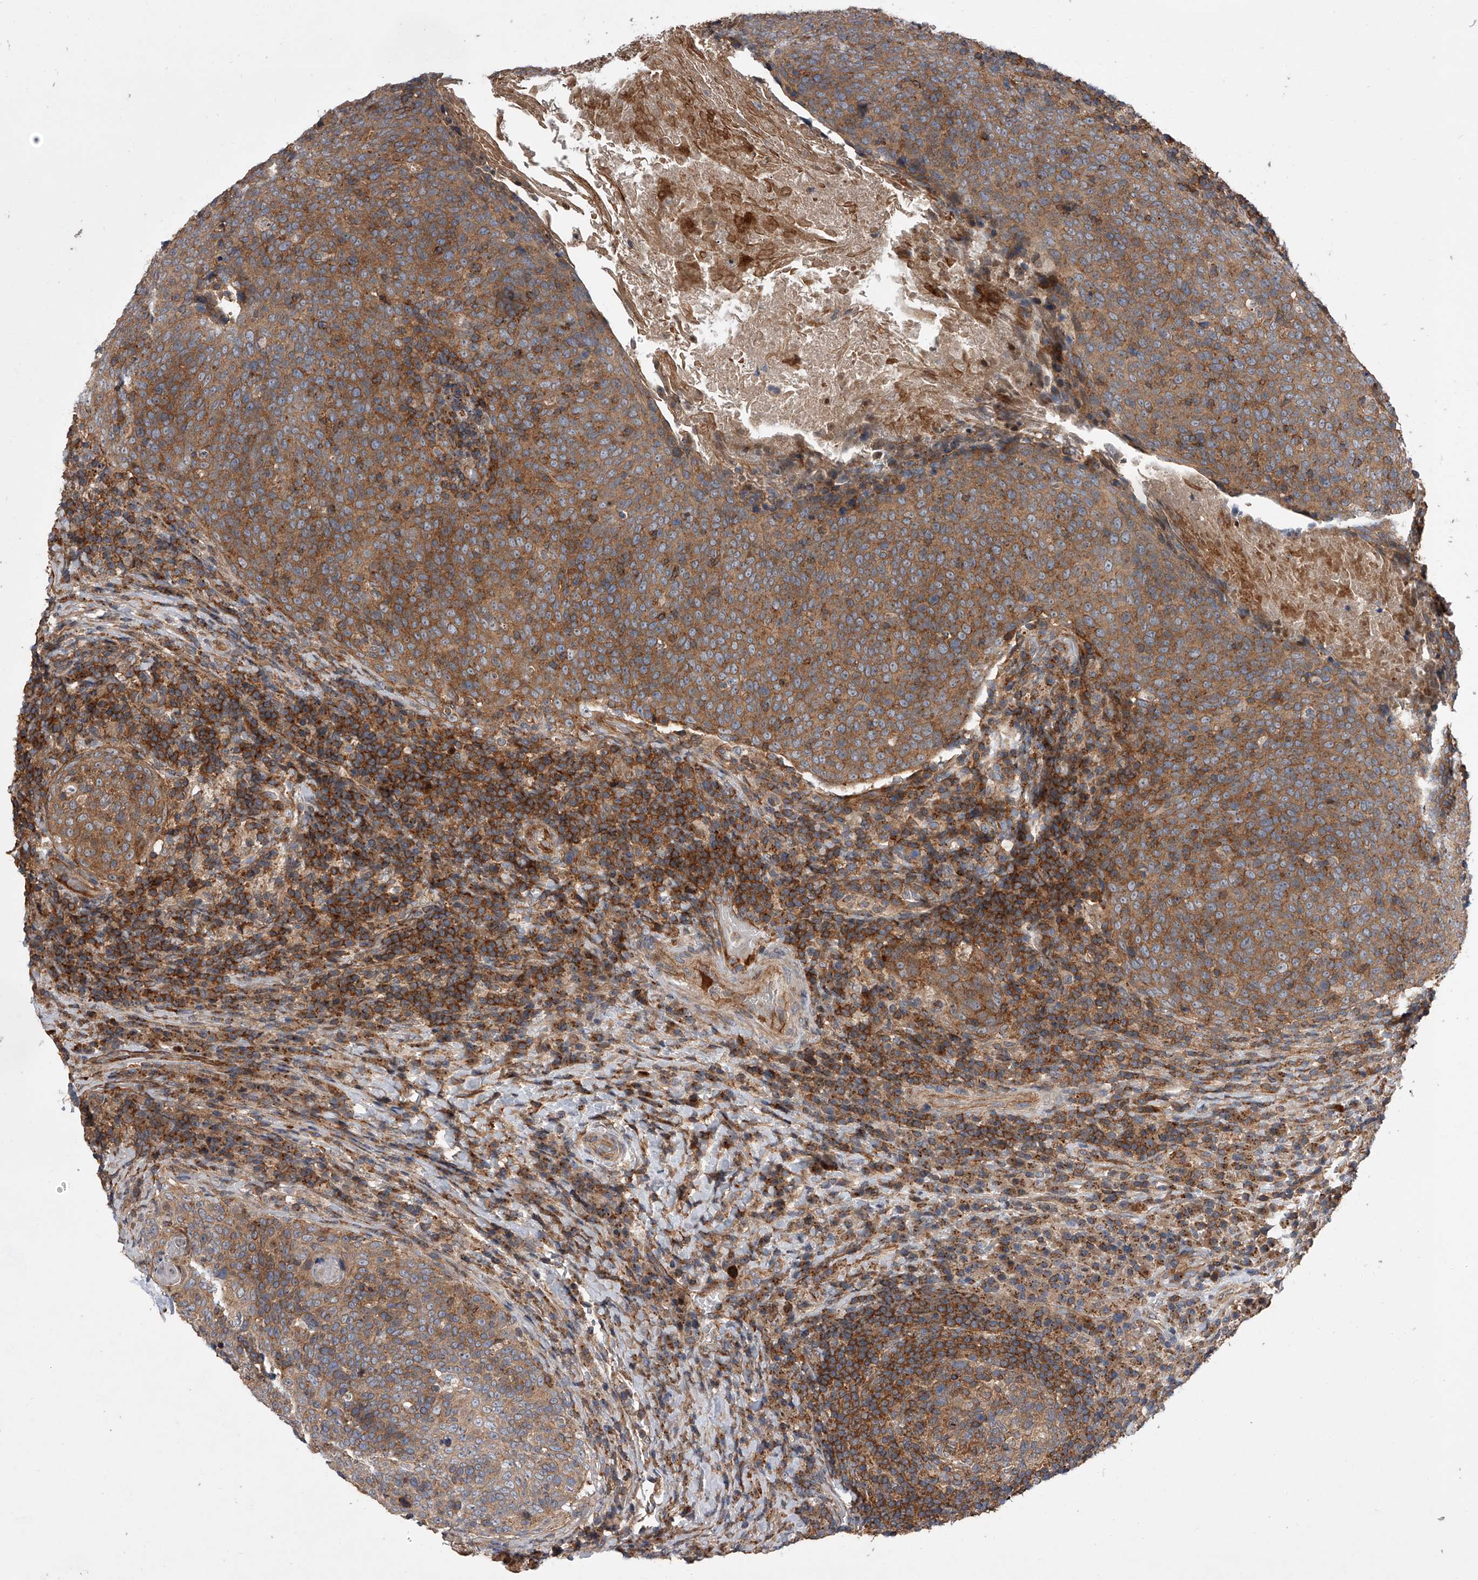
{"staining": {"intensity": "moderate", "quantity": ">75%", "location": "cytoplasmic/membranous"}, "tissue": "head and neck cancer", "cell_type": "Tumor cells", "image_type": "cancer", "snomed": [{"axis": "morphology", "description": "Squamous cell carcinoma, NOS"}, {"axis": "morphology", "description": "Squamous cell carcinoma, metastatic, NOS"}, {"axis": "topography", "description": "Lymph node"}, {"axis": "topography", "description": "Head-Neck"}], "caption": "High-power microscopy captured an immunohistochemistry photomicrograph of head and neck metastatic squamous cell carcinoma, revealing moderate cytoplasmic/membranous positivity in approximately >75% of tumor cells. (DAB IHC, brown staining for protein, blue staining for nuclei).", "gene": "USP47", "patient": {"sex": "male", "age": 62}}